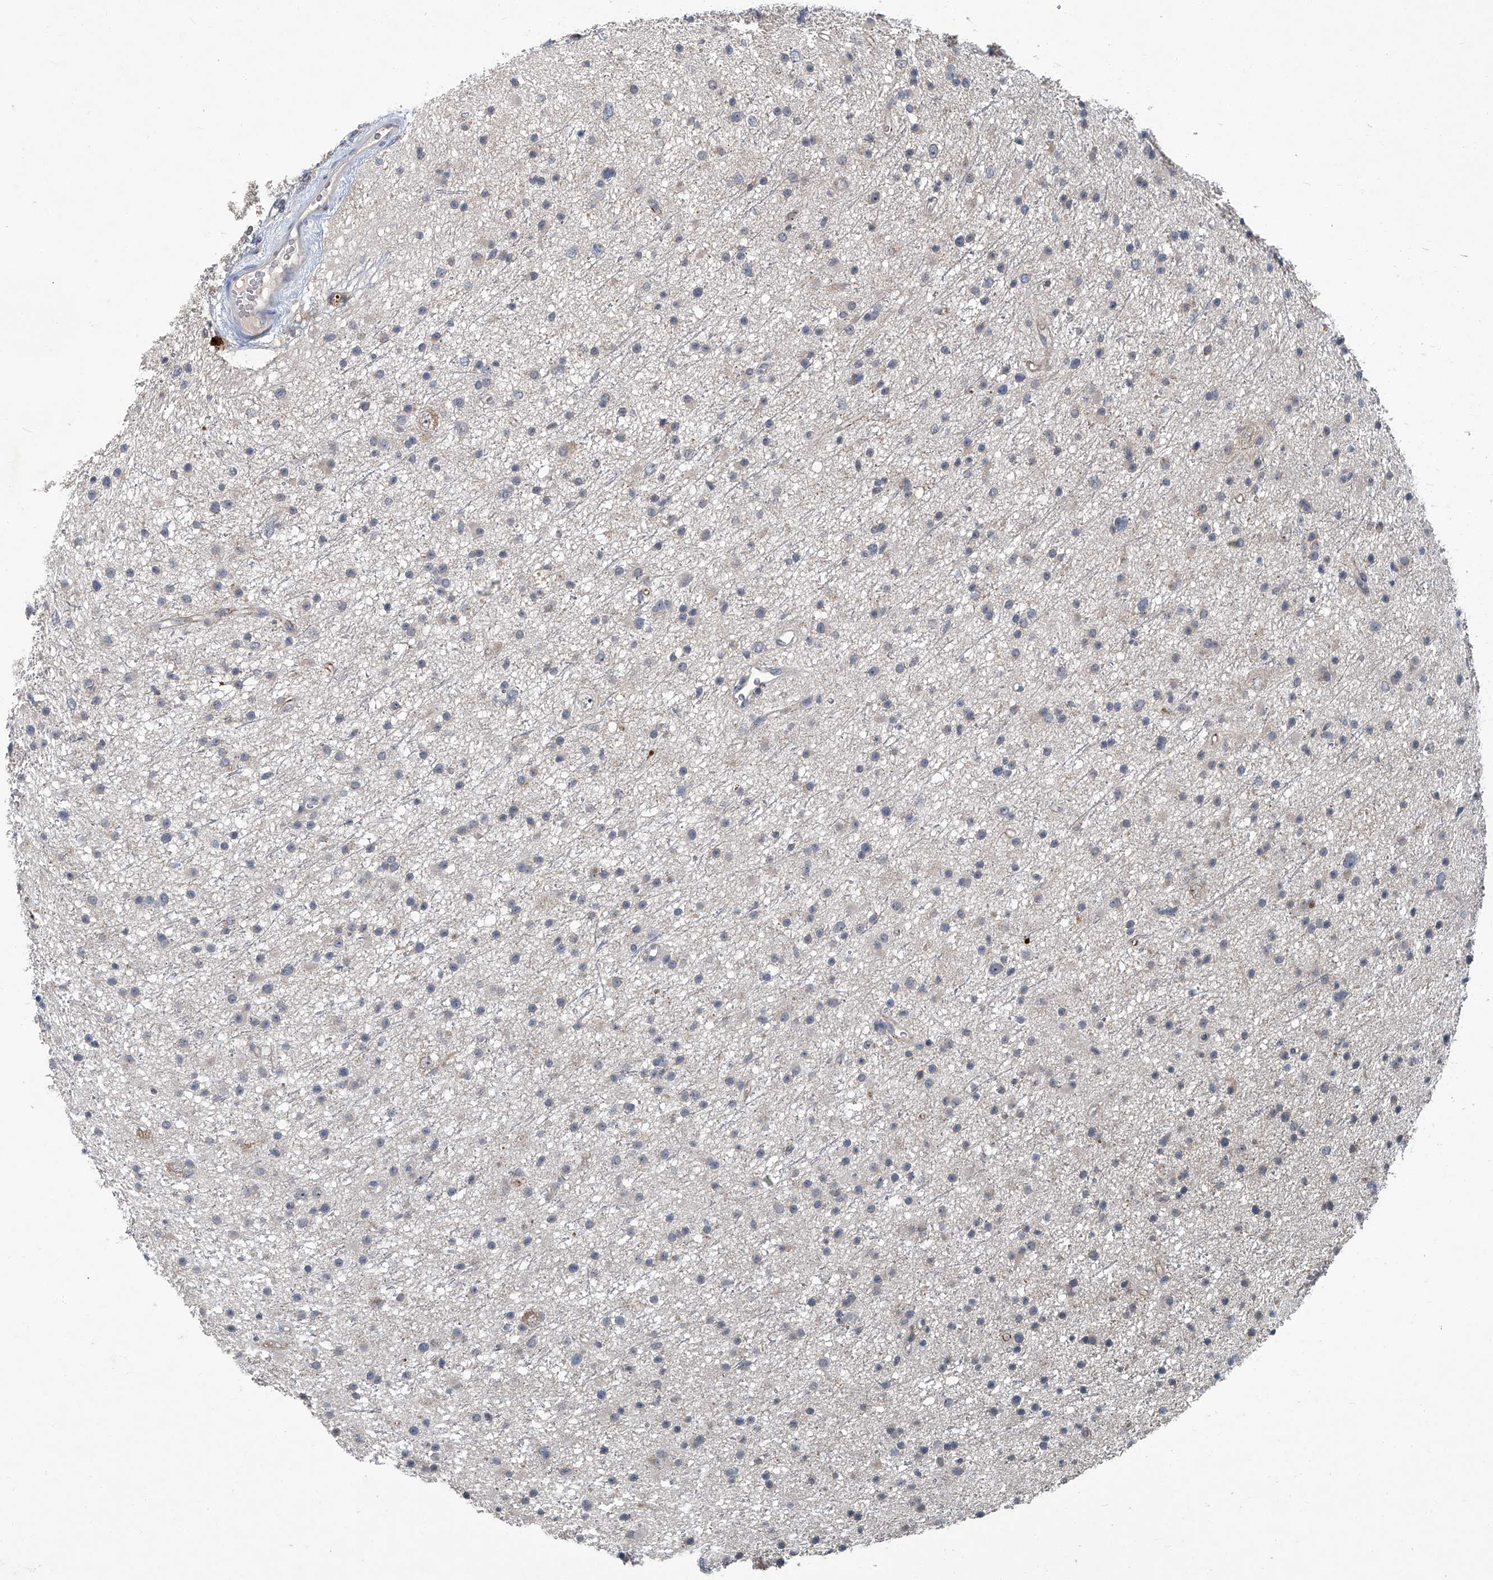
{"staining": {"intensity": "negative", "quantity": "none", "location": "none"}, "tissue": "glioma", "cell_type": "Tumor cells", "image_type": "cancer", "snomed": [{"axis": "morphology", "description": "Glioma, malignant, Low grade"}, {"axis": "topography", "description": "Cerebral cortex"}], "caption": "IHC micrograph of neoplastic tissue: human glioma stained with DAB displays no significant protein staining in tumor cells.", "gene": "AKNAD1", "patient": {"sex": "female", "age": 39}}